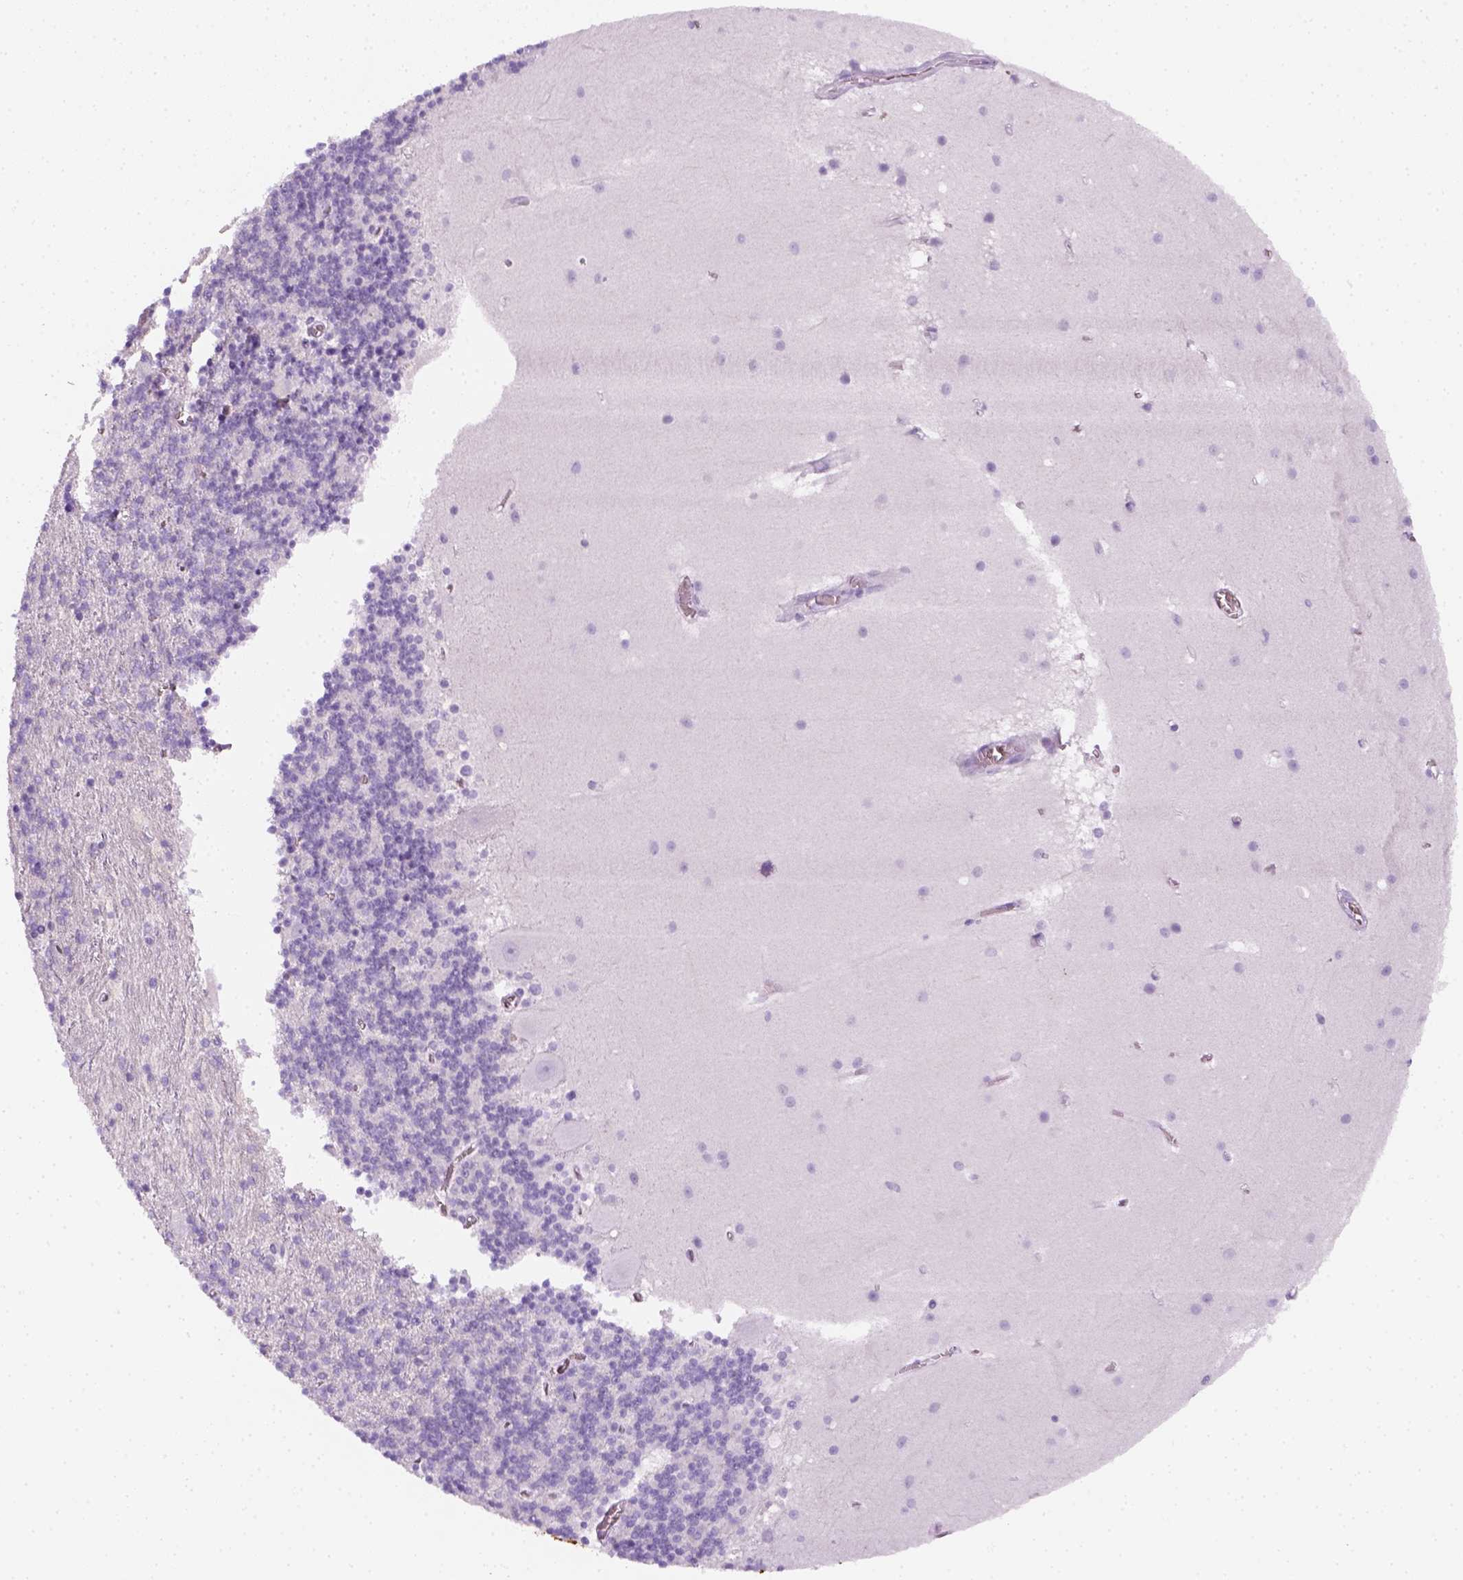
{"staining": {"intensity": "negative", "quantity": "none", "location": "none"}, "tissue": "cerebellum", "cell_type": "Cells in granular layer", "image_type": "normal", "snomed": [{"axis": "morphology", "description": "Normal tissue, NOS"}, {"axis": "topography", "description": "Cerebellum"}], "caption": "The micrograph shows no significant expression in cells in granular layer of cerebellum. Nuclei are stained in blue.", "gene": "AQP3", "patient": {"sex": "male", "age": 70}}